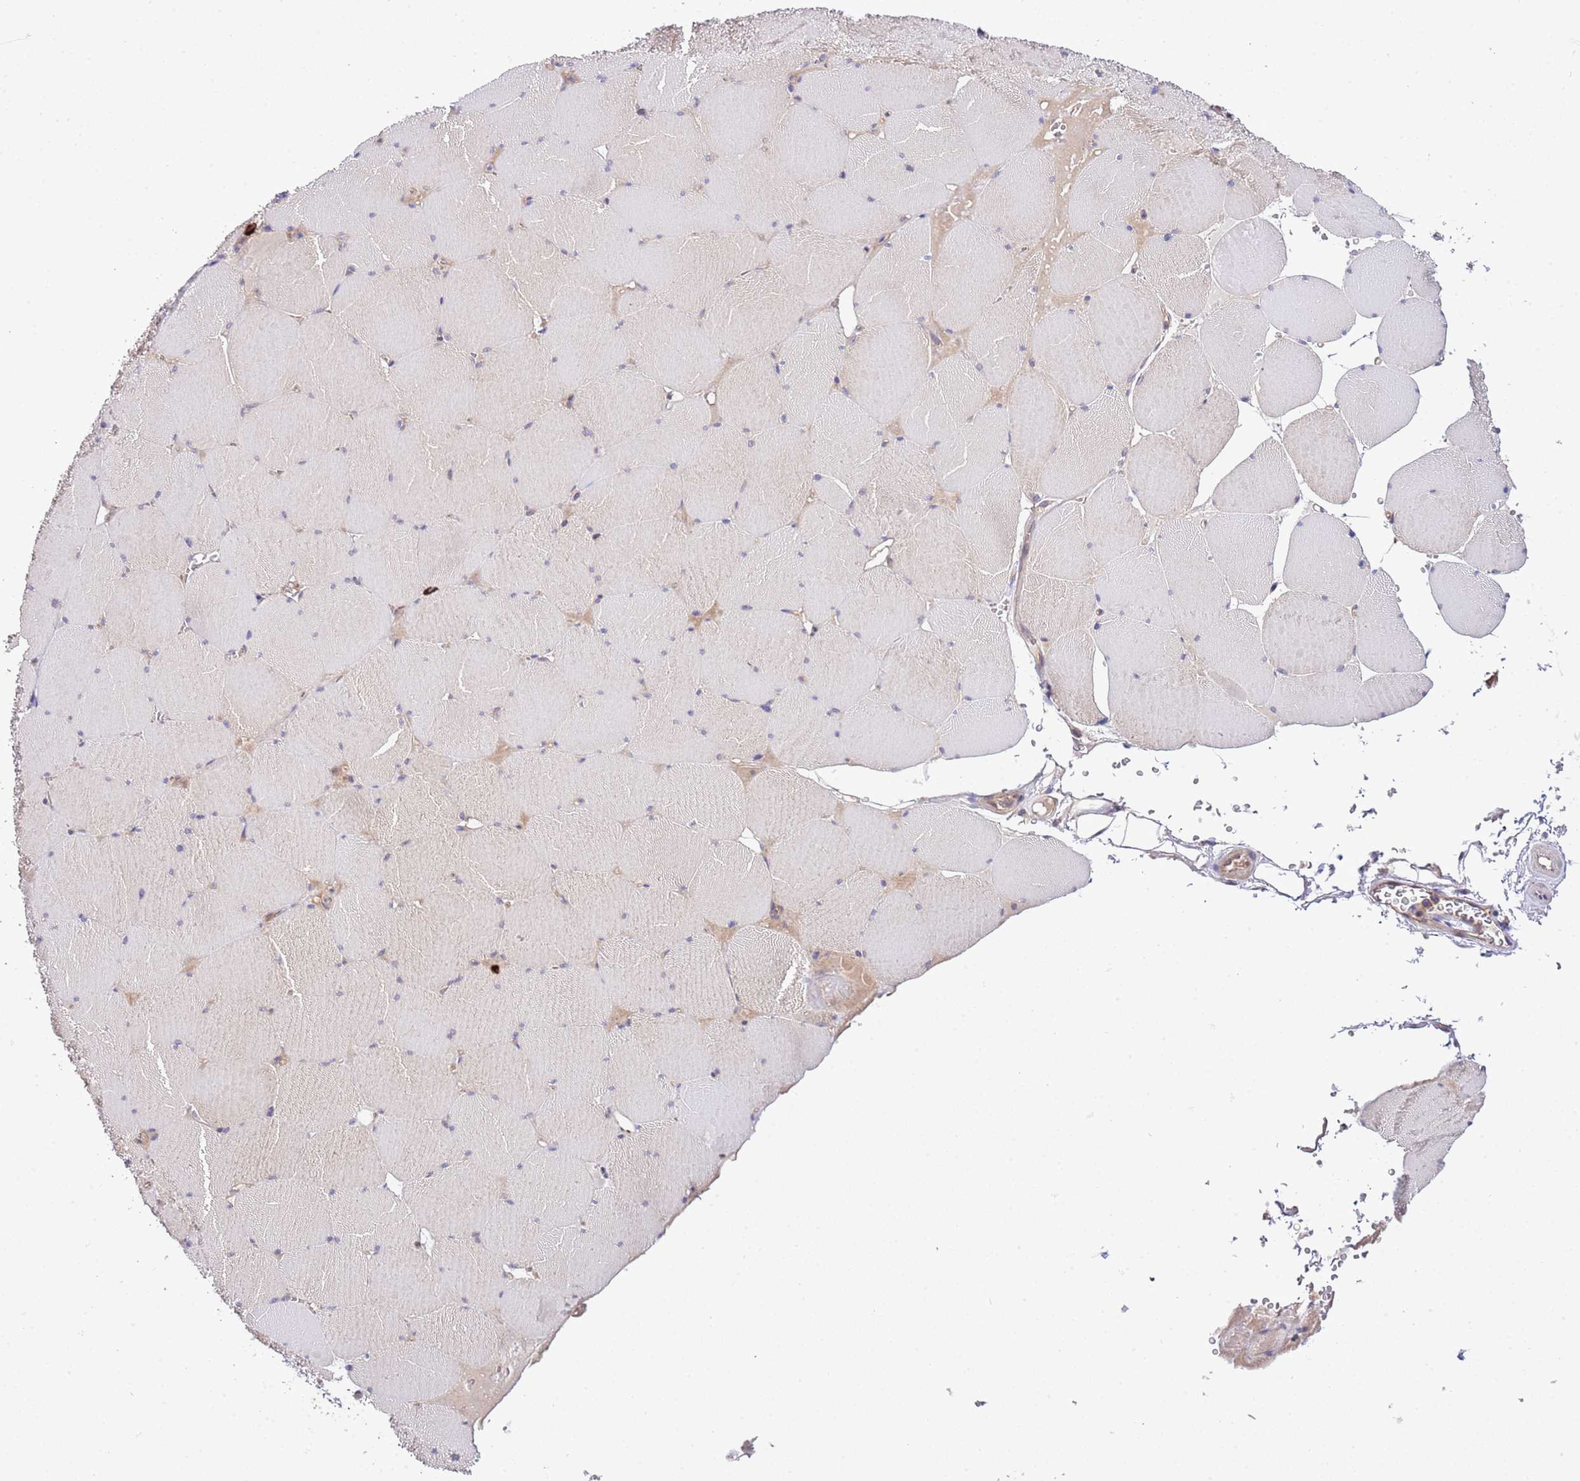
{"staining": {"intensity": "weak", "quantity": "25%-75%", "location": "cytoplasmic/membranous"}, "tissue": "skeletal muscle", "cell_type": "Myocytes", "image_type": "normal", "snomed": [{"axis": "morphology", "description": "Normal tissue, NOS"}, {"axis": "topography", "description": "Skeletal muscle"}, {"axis": "topography", "description": "Head-Neck"}], "caption": "Immunohistochemical staining of normal skeletal muscle displays low levels of weak cytoplasmic/membranous positivity in about 25%-75% of myocytes. The staining was performed using DAB to visualize the protein expression in brown, while the nuclei were stained in blue with hematoxylin (Magnification: 20x).", "gene": "DONSON", "patient": {"sex": "male", "age": 66}}